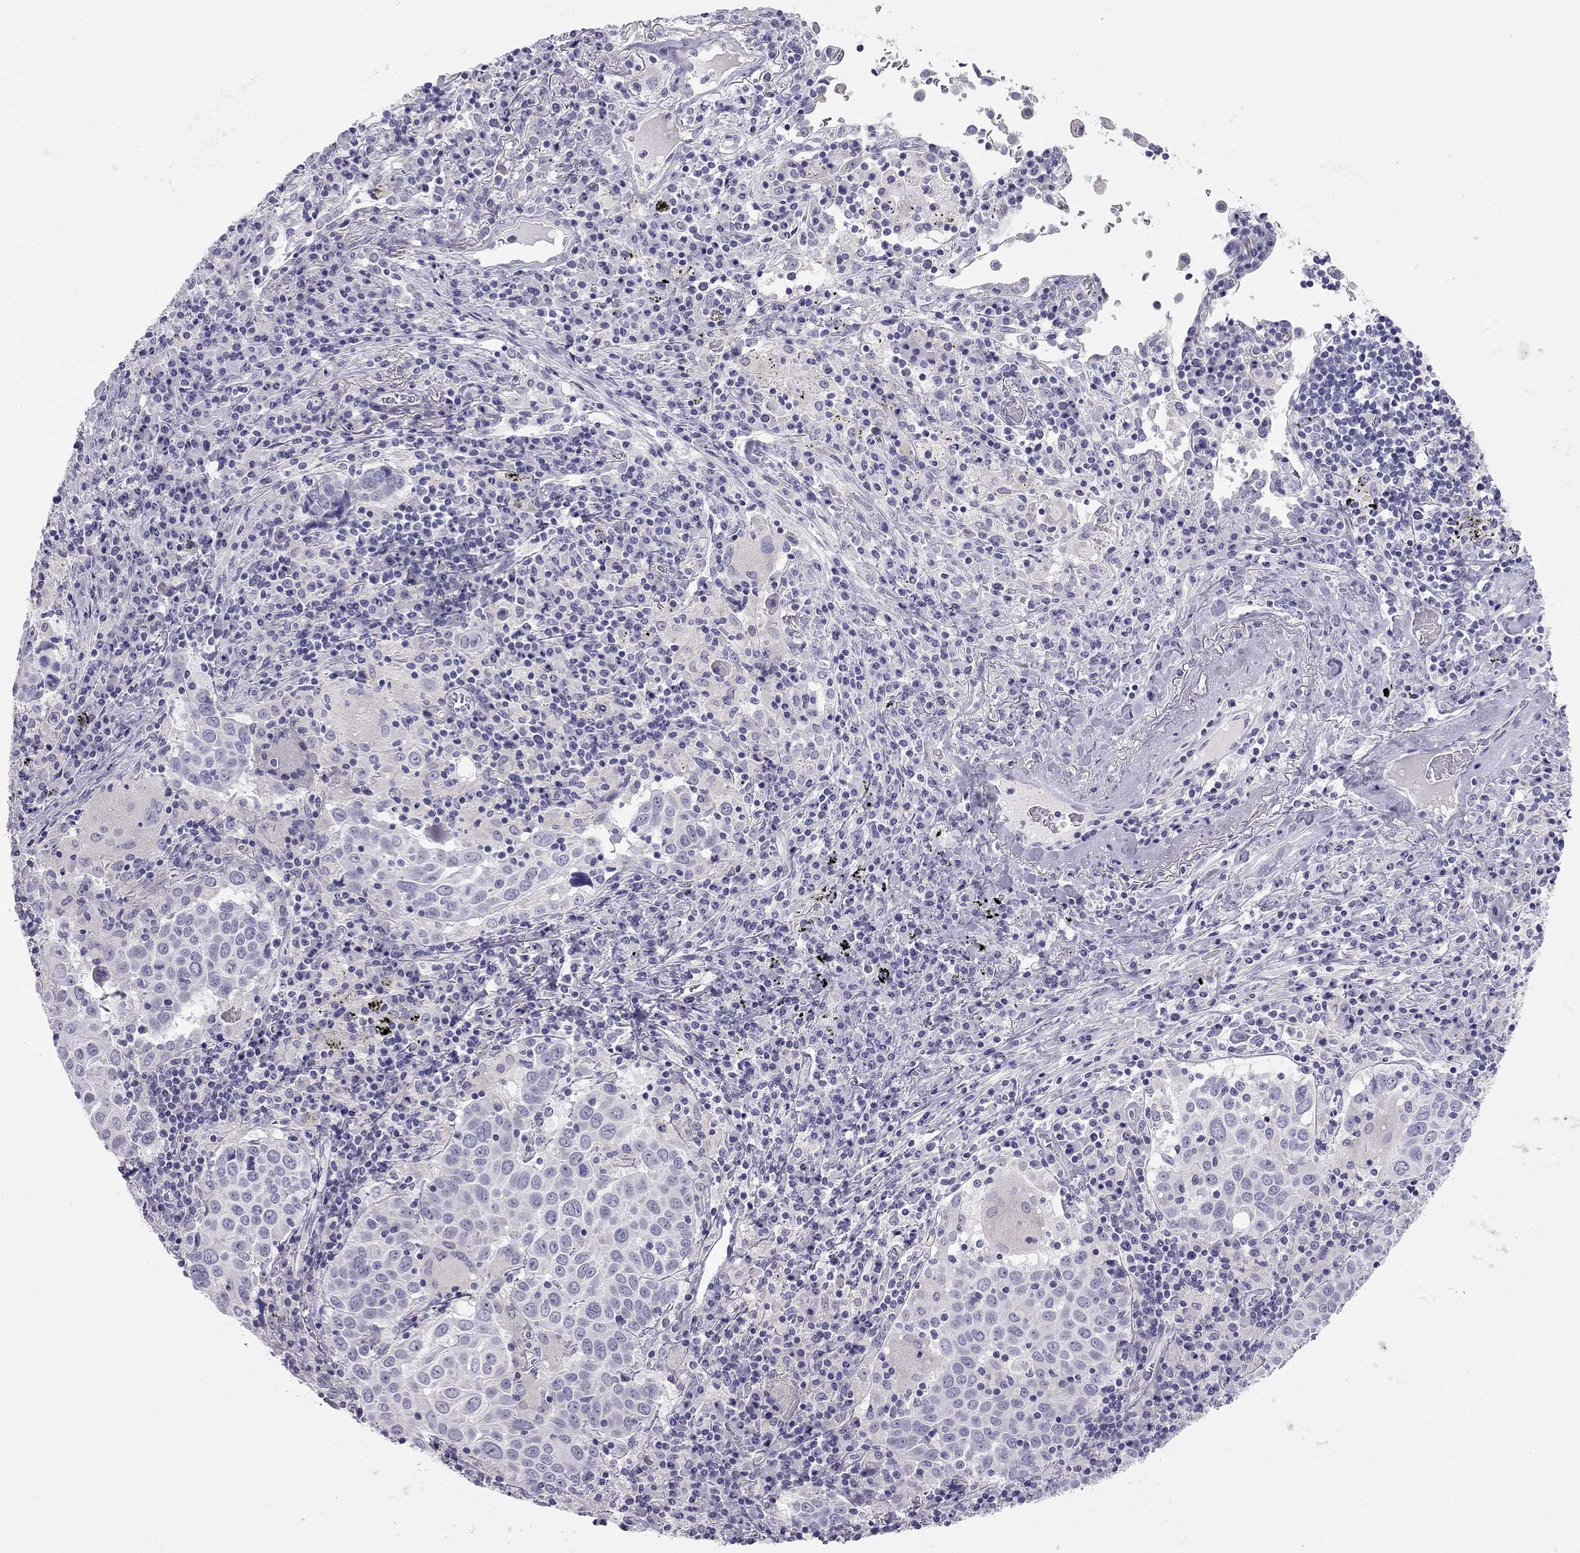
{"staining": {"intensity": "negative", "quantity": "none", "location": "none"}, "tissue": "lung cancer", "cell_type": "Tumor cells", "image_type": "cancer", "snomed": [{"axis": "morphology", "description": "Squamous cell carcinoma, NOS"}, {"axis": "topography", "description": "Lung"}], "caption": "Immunohistochemistry histopathology image of neoplastic tissue: human lung cancer (squamous cell carcinoma) stained with DAB shows no significant protein positivity in tumor cells.", "gene": "SPATA12", "patient": {"sex": "male", "age": 57}}